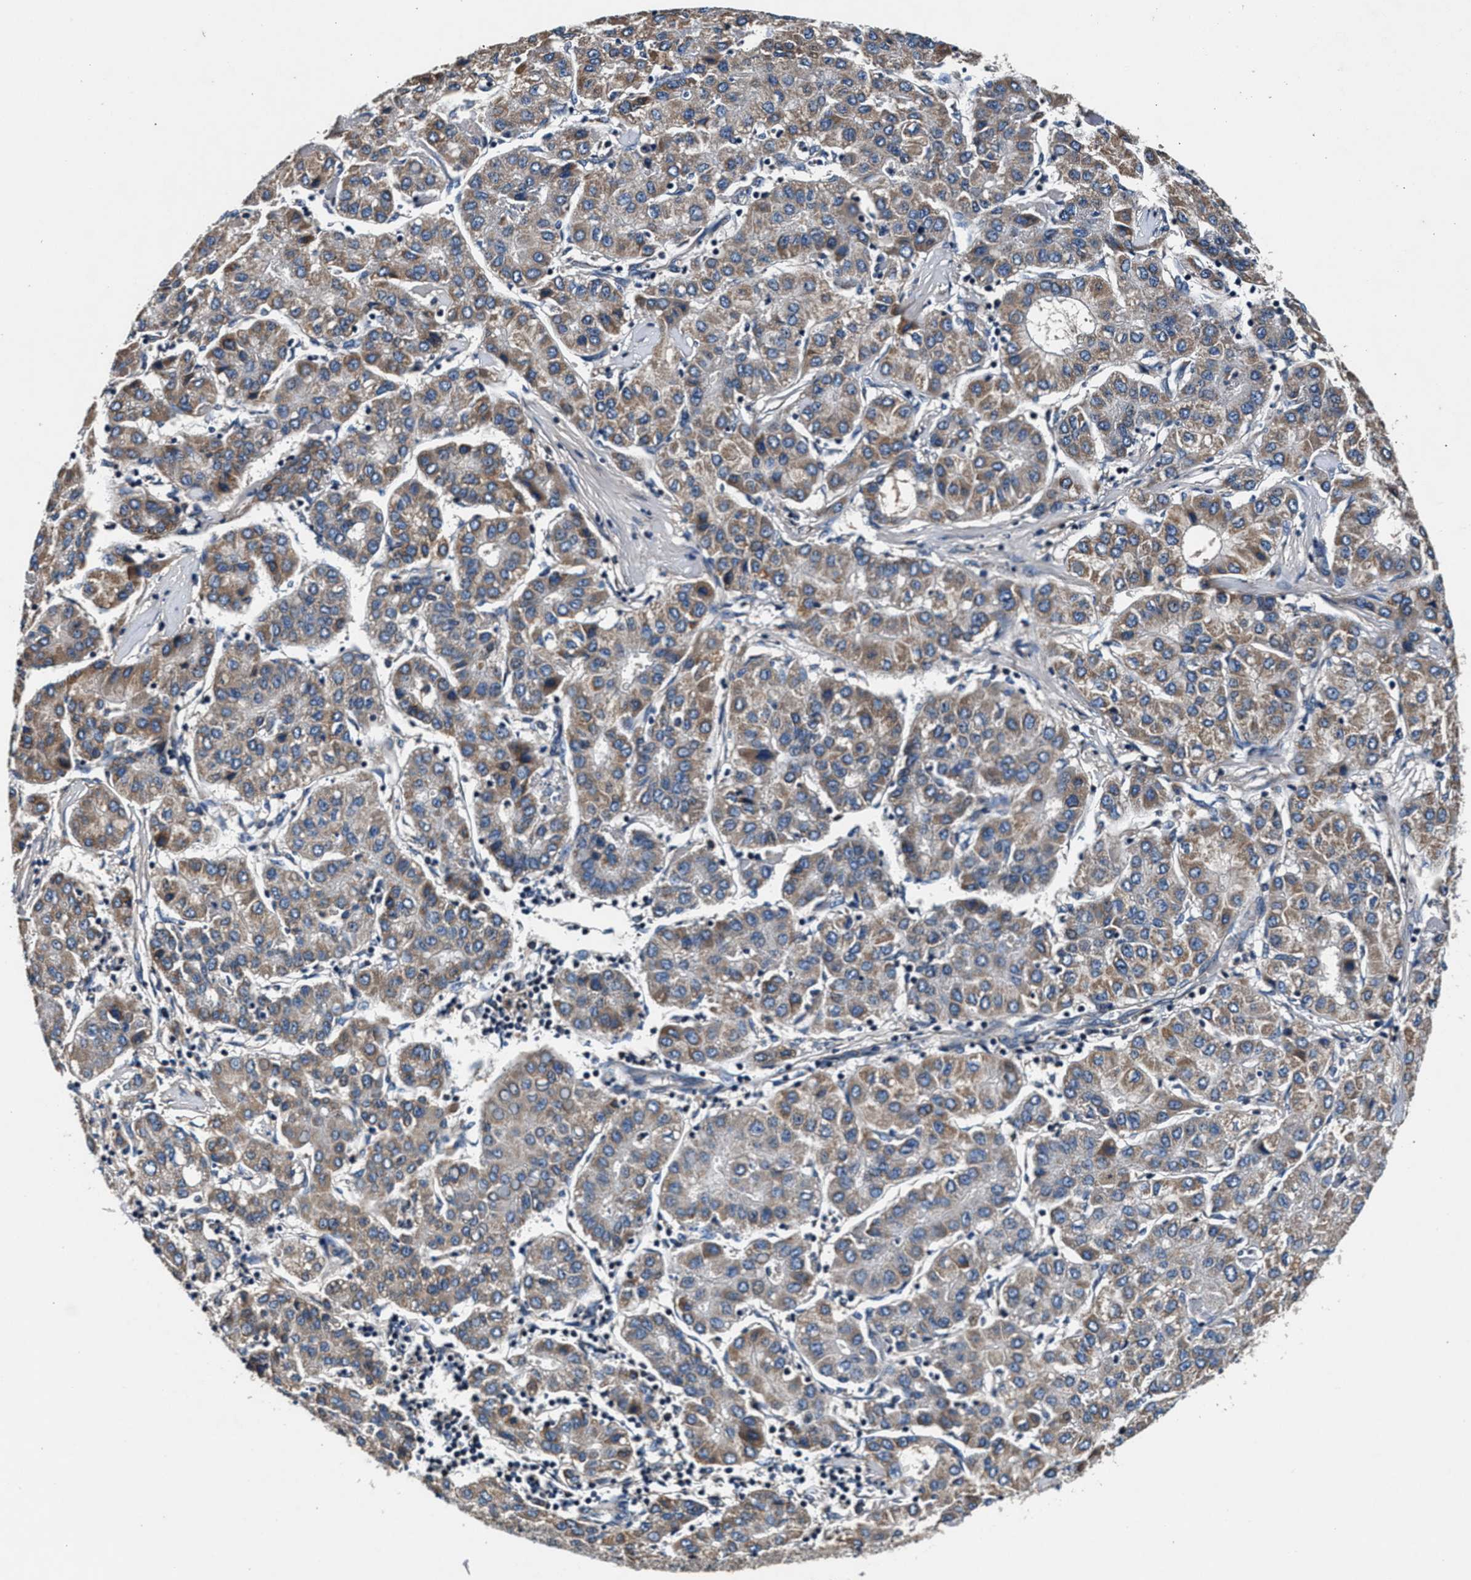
{"staining": {"intensity": "moderate", "quantity": "25%-75%", "location": "cytoplasmic/membranous"}, "tissue": "liver cancer", "cell_type": "Tumor cells", "image_type": "cancer", "snomed": [{"axis": "morphology", "description": "Carcinoma, Hepatocellular, NOS"}, {"axis": "topography", "description": "Liver"}], "caption": "Immunohistochemistry staining of hepatocellular carcinoma (liver), which exhibits medium levels of moderate cytoplasmic/membranous positivity in approximately 25%-75% of tumor cells indicating moderate cytoplasmic/membranous protein staining. The staining was performed using DAB (3,3'-diaminobenzidine) (brown) for protein detection and nuclei were counterstained in hematoxylin (blue).", "gene": "IMMT", "patient": {"sex": "male", "age": 65}}